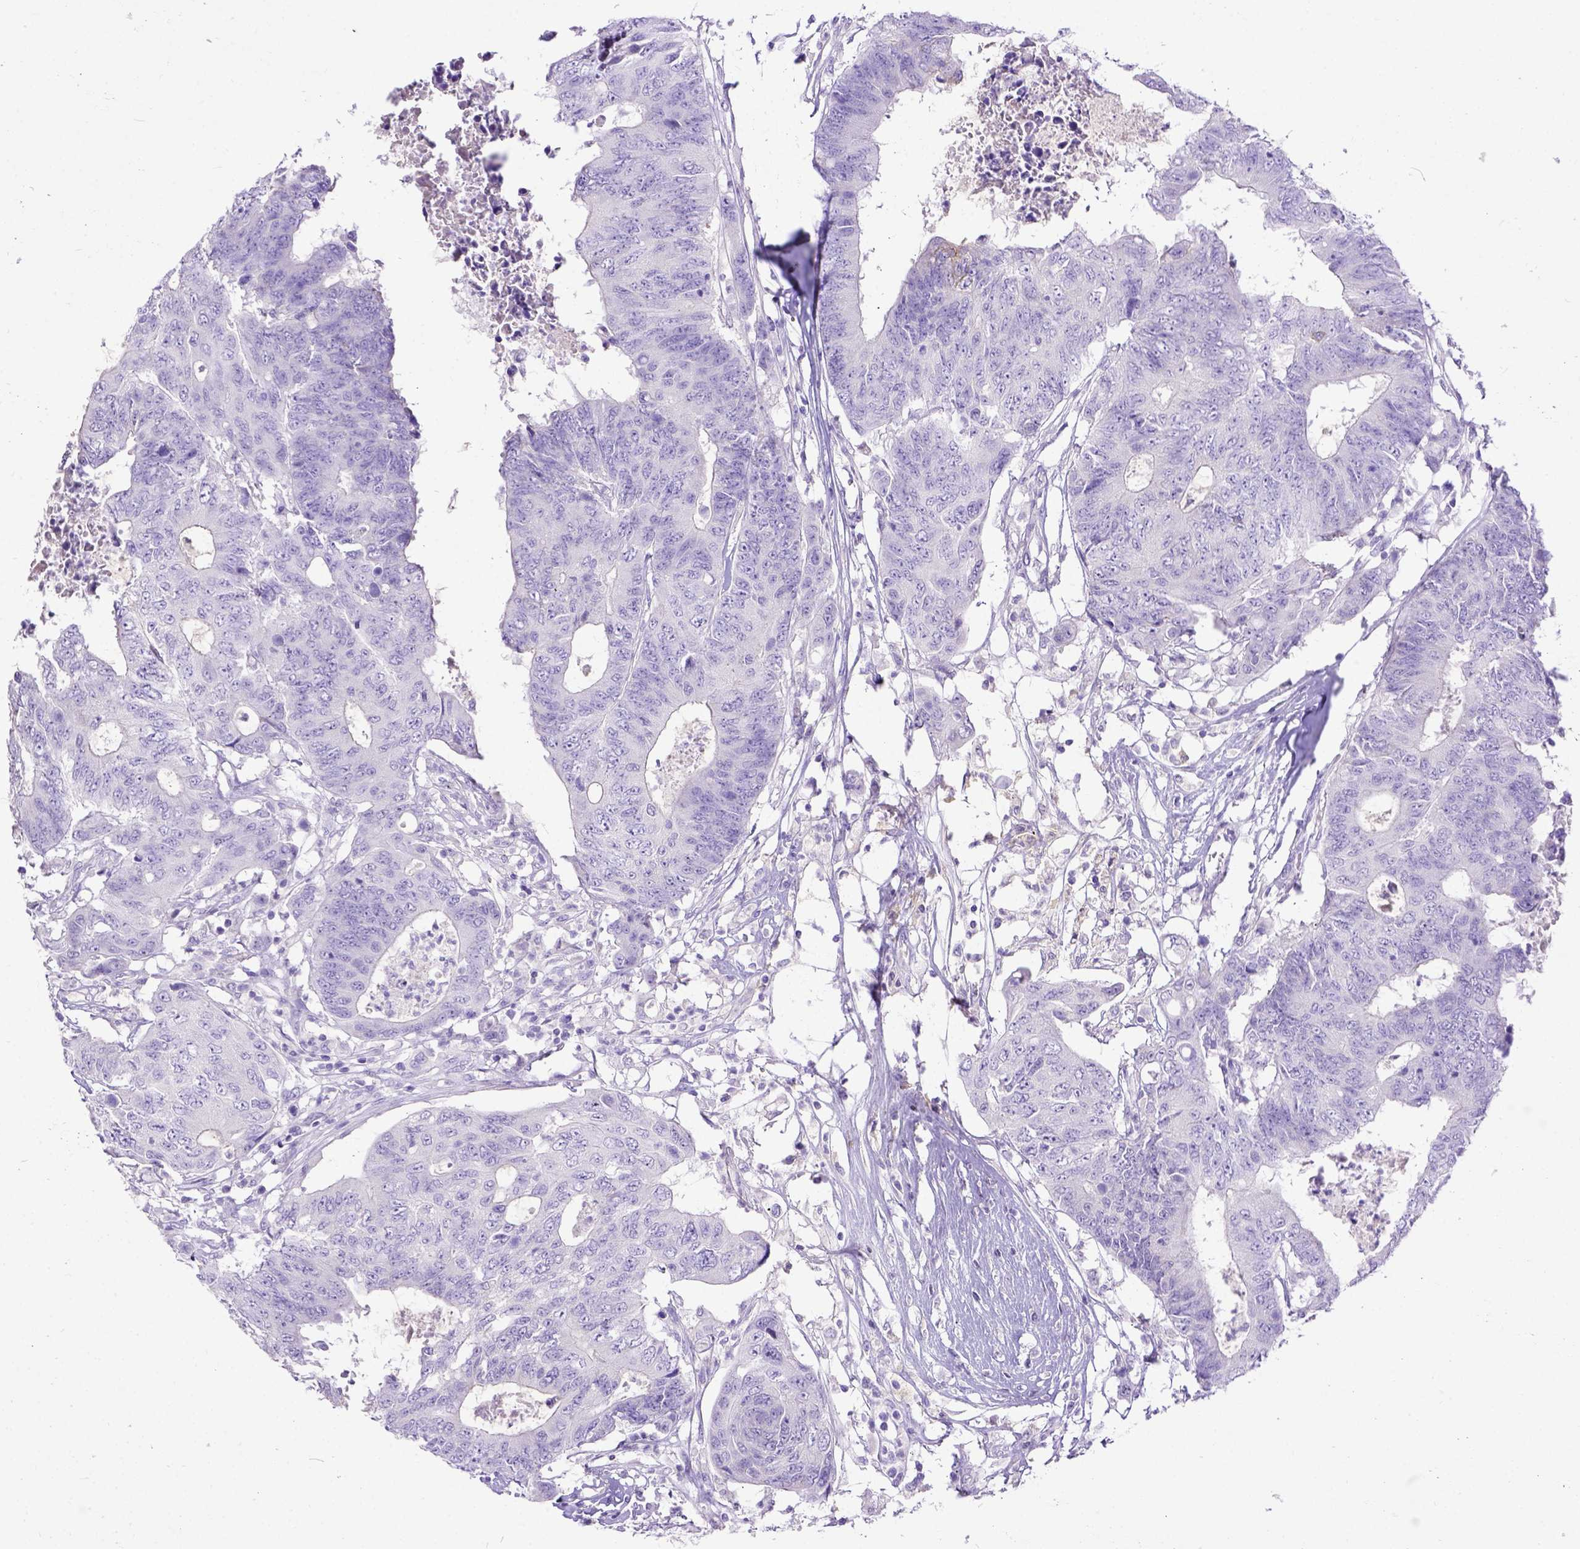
{"staining": {"intensity": "negative", "quantity": "none", "location": "none"}, "tissue": "colorectal cancer", "cell_type": "Tumor cells", "image_type": "cancer", "snomed": [{"axis": "morphology", "description": "Adenocarcinoma, NOS"}, {"axis": "topography", "description": "Colon"}], "caption": "Tumor cells are negative for brown protein staining in colorectal cancer (adenocarcinoma).", "gene": "KIT", "patient": {"sex": "female", "age": 48}}